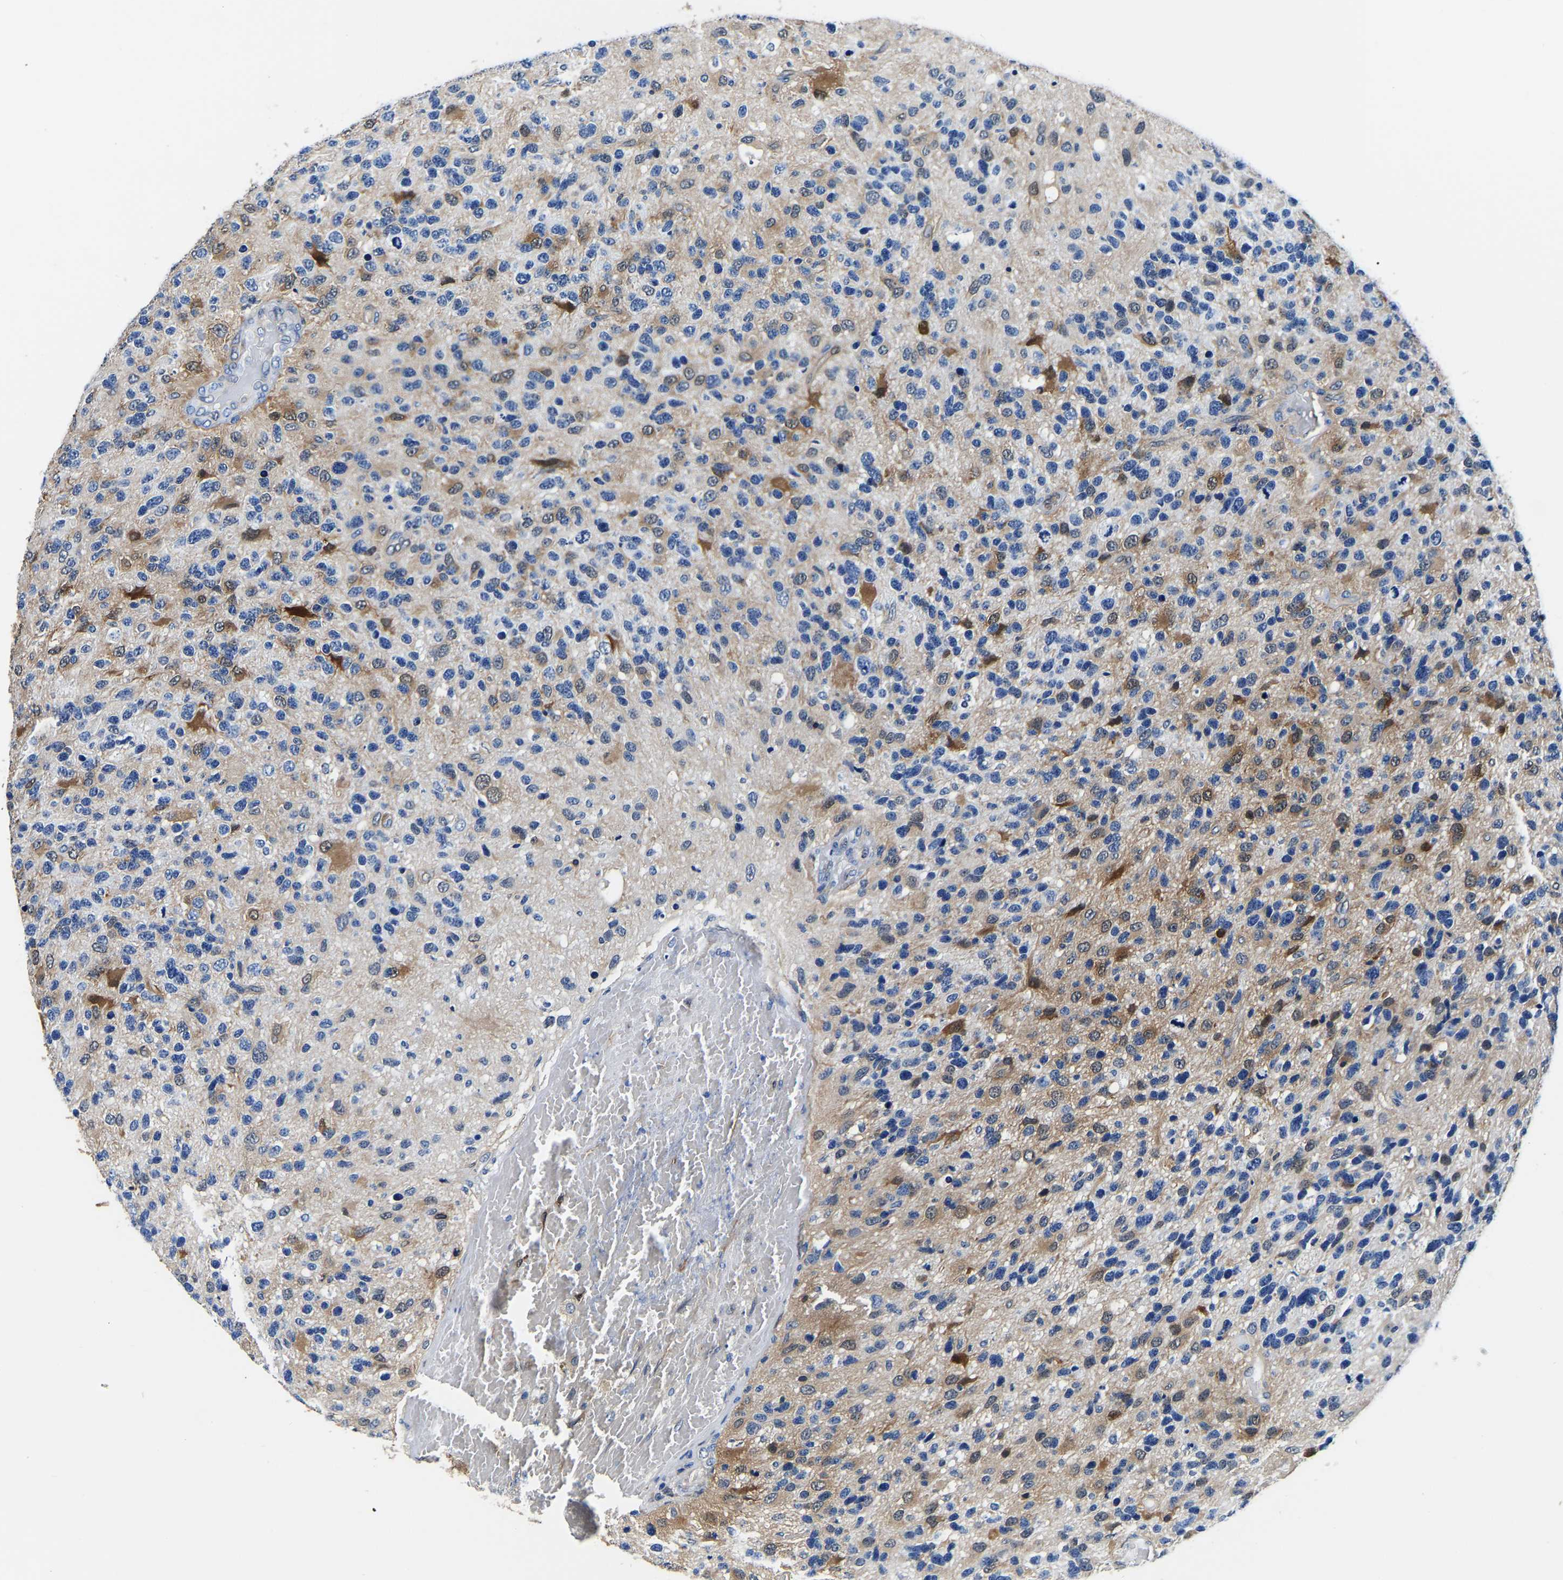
{"staining": {"intensity": "moderate", "quantity": "<25%", "location": "cytoplasmic/membranous,nuclear"}, "tissue": "glioma", "cell_type": "Tumor cells", "image_type": "cancer", "snomed": [{"axis": "morphology", "description": "Glioma, malignant, High grade"}, {"axis": "topography", "description": "Brain"}], "caption": "A high-resolution photomicrograph shows immunohistochemistry (IHC) staining of malignant glioma (high-grade), which reveals moderate cytoplasmic/membranous and nuclear expression in about <25% of tumor cells.", "gene": "S100A13", "patient": {"sex": "female", "age": 58}}